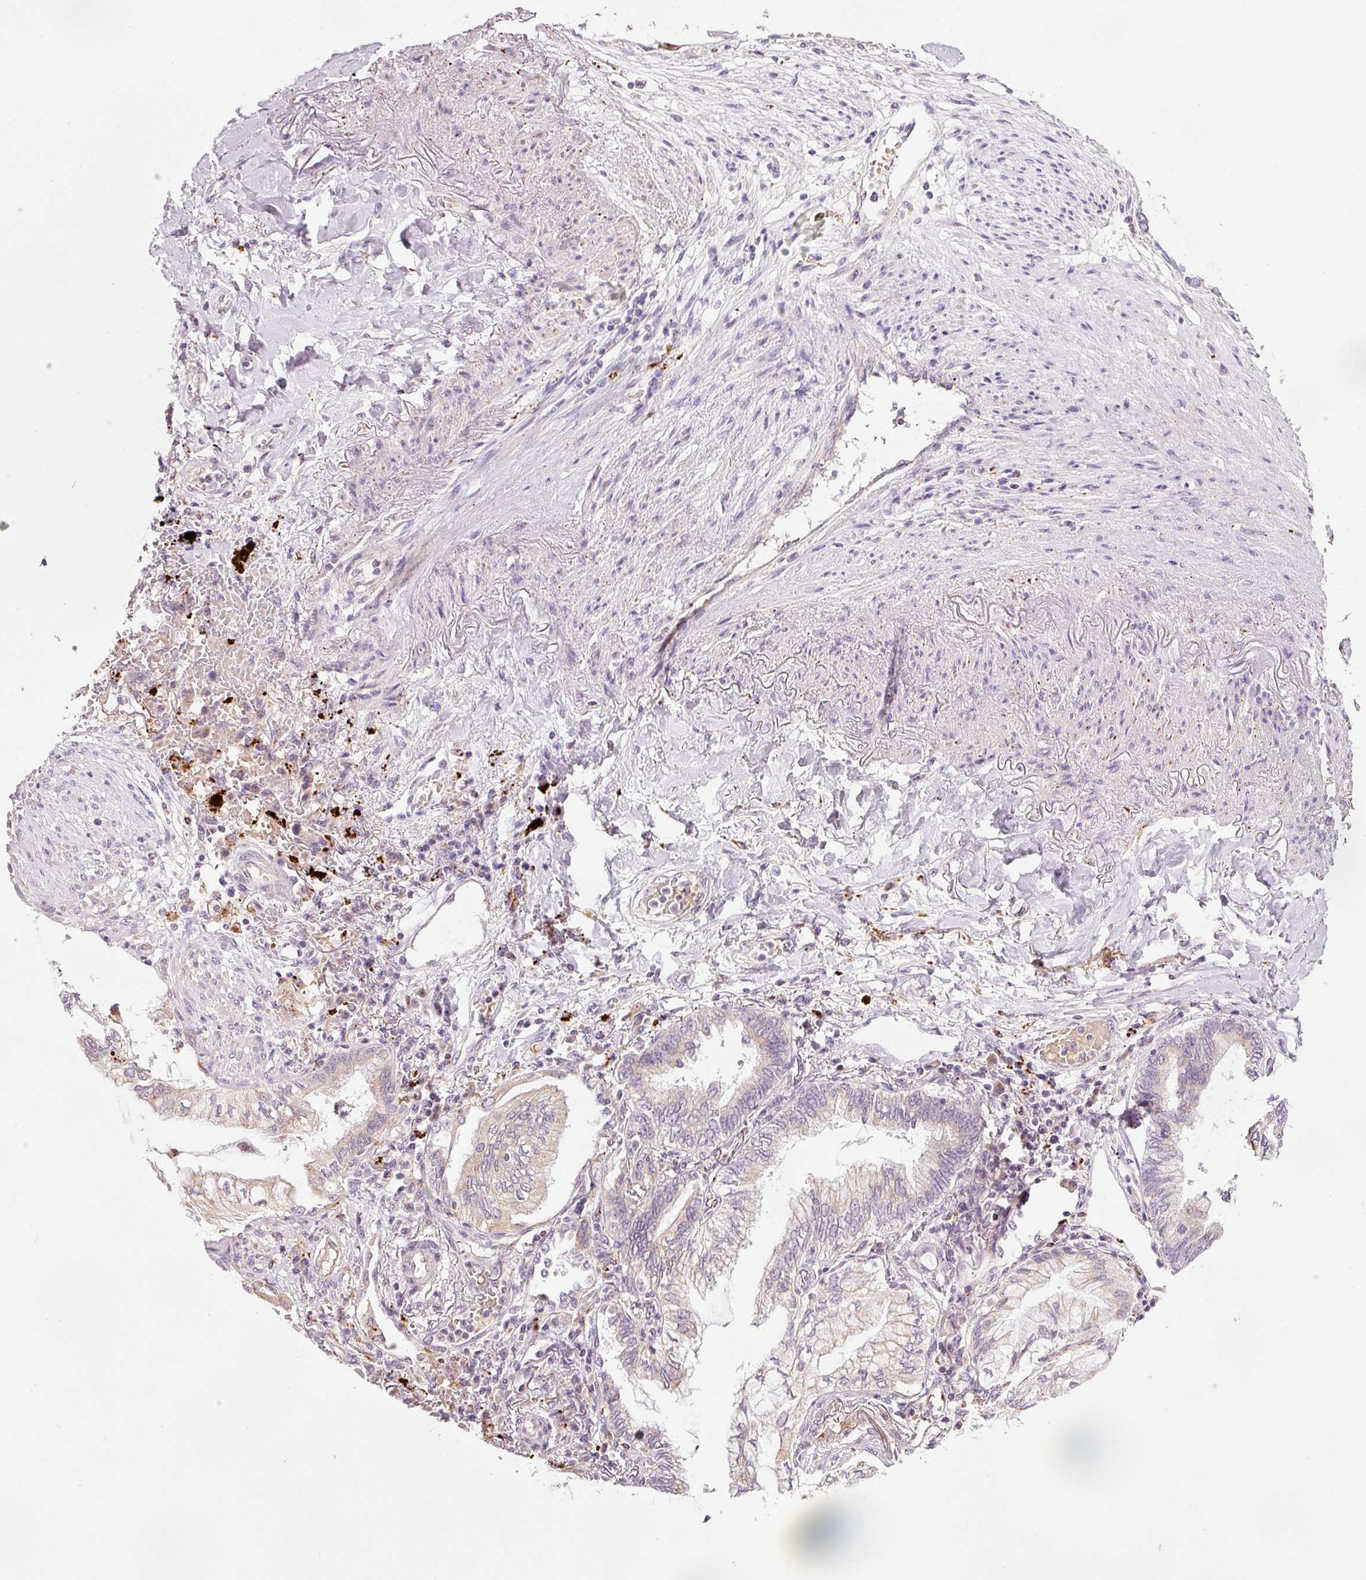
{"staining": {"intensity": "weak", "quantity": "<25%", "location": "cytoplasmic/membranous"}, "tissue": "lung cancer", "cell_type": "Tumor cells", "image_type": "cancer", "snomed": [{"axis": "morphology", "description": "Adenocarcinoma, NOS"}, {"axis": "topography", "description": "Lung"}], "caption": "The photomicrograph demonstrates no significant staining in tumor cells of adenocarcinoma (lung).", "gene": "ZNF639", "patient": {"sex": "female", "age": 70}}